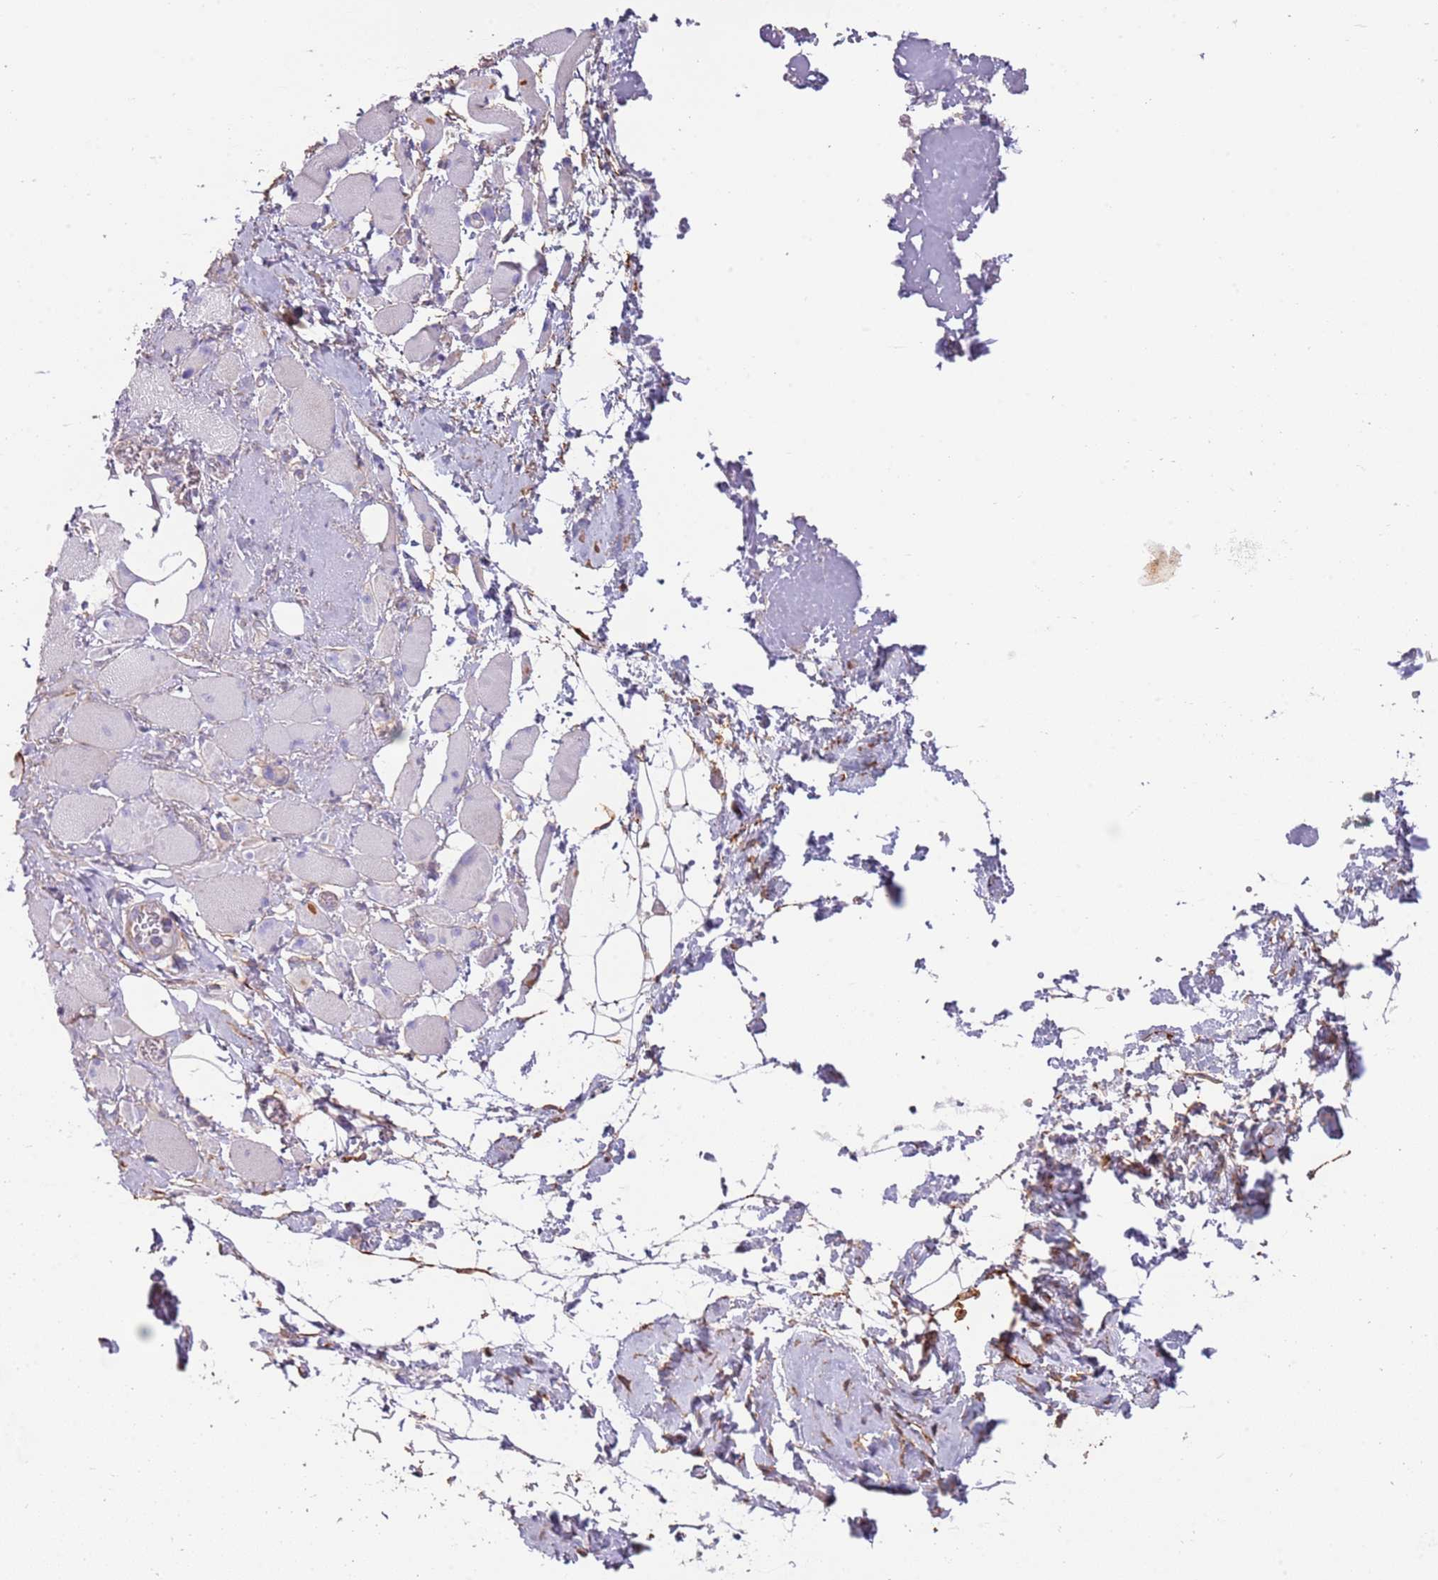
{"staining": {"intensity": "negative", "quantity": "none", "location": "none"}, "tissue": "skeletal muscle", "cell_type": "Myocytes", "image_type": "normal", "snomed": [{"axis": "morphology", "description": "Normal tissue, NOS"}, {"axis": "morphology", "description": "Basal cell carcinoma"}, {"axis": "topography", "description": "Skeletal muscle"}], "caption": "DAB immunohistochemical staining of unremarkable skeletal muscle shows no significant expression in myocytes.", "gene": "ENSG00000271254", "patient": {"sex": "female", "age": 64}}